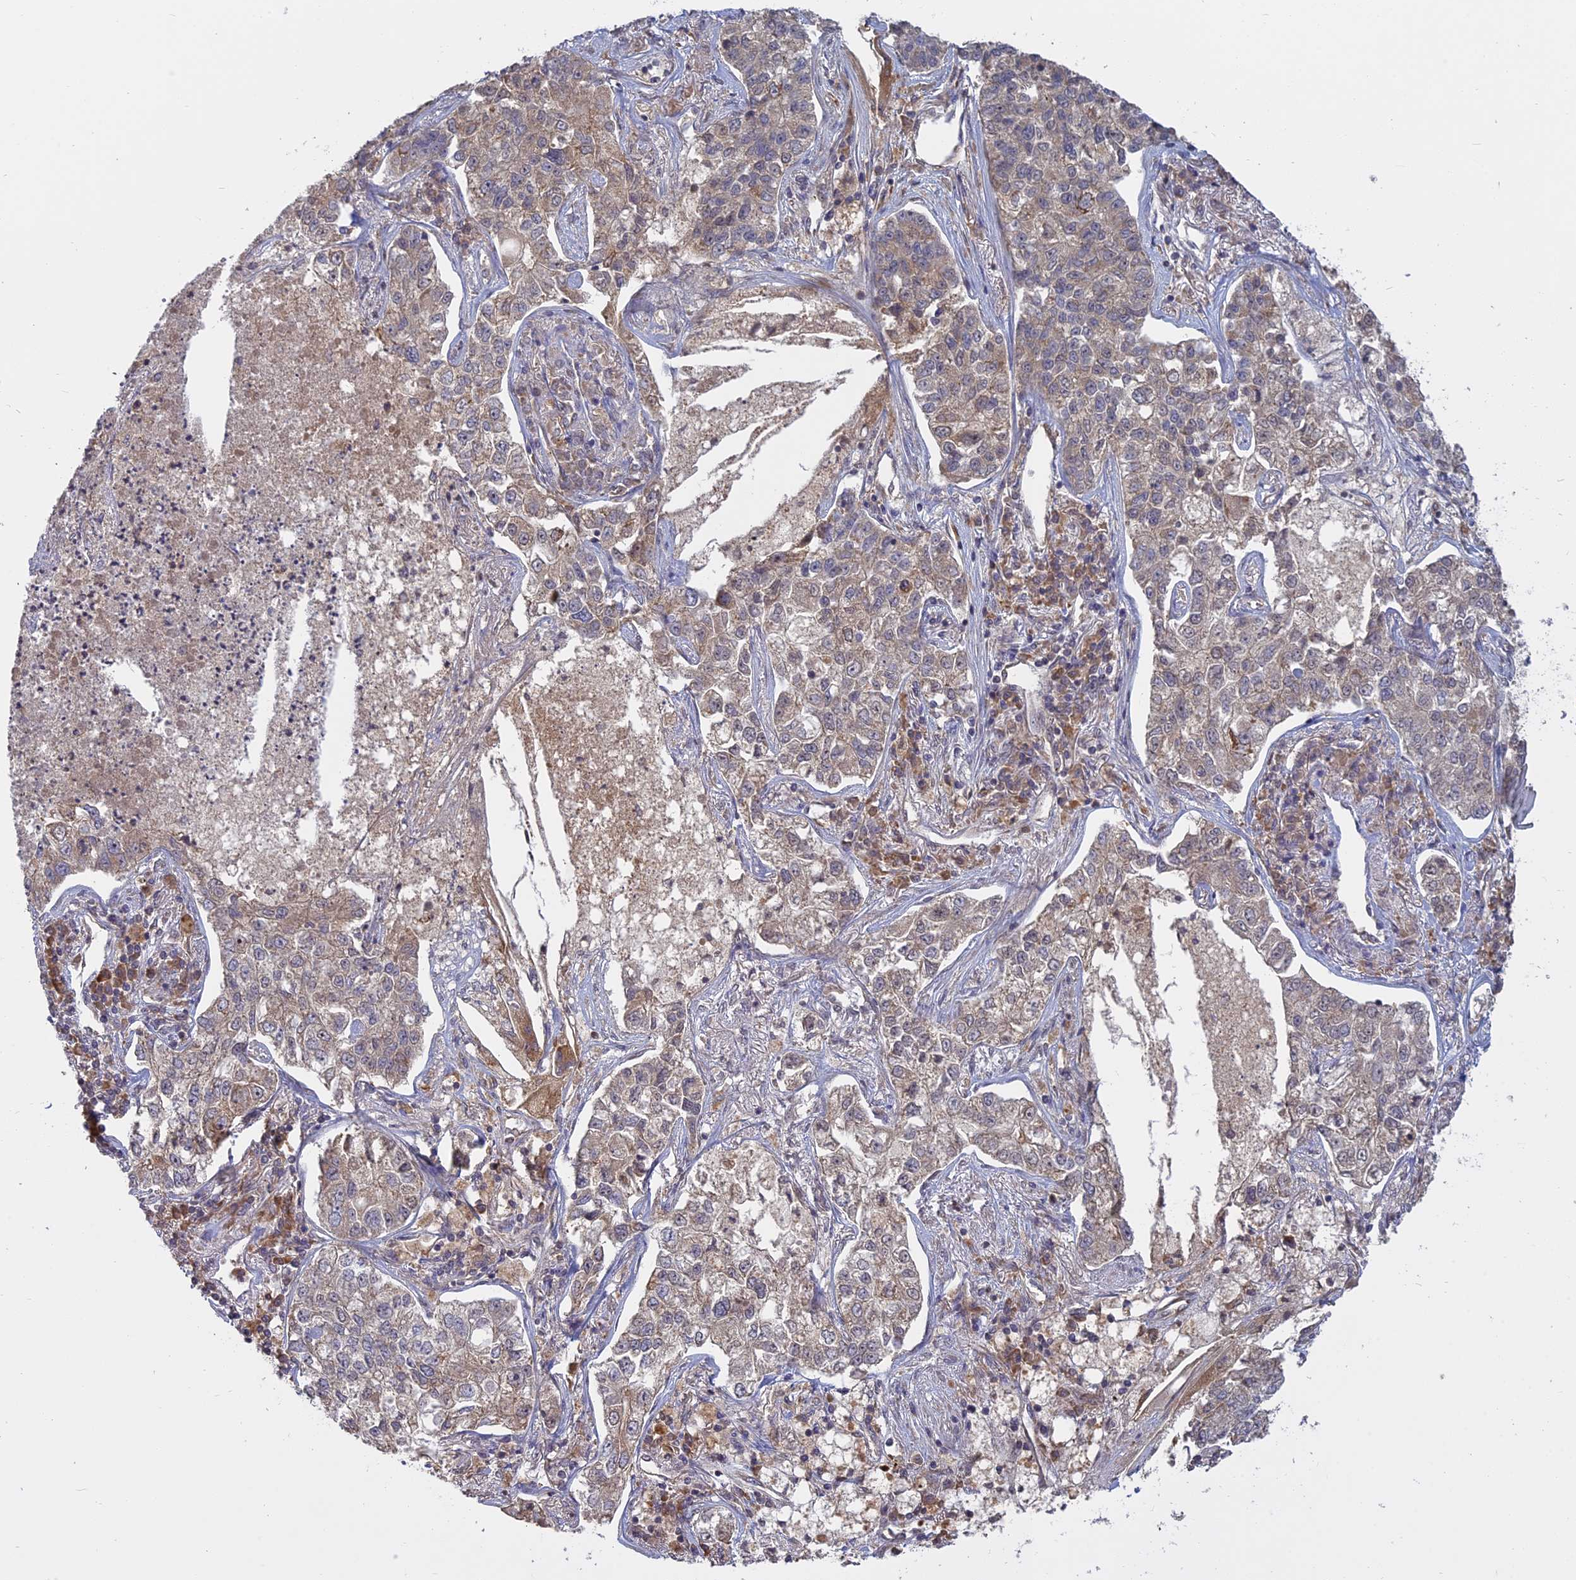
{"staining": {"intensity": "moderate", "quantity": "25%-75%", "location": "cytoplasmic/membranous"}, "tissue": "lung cancer", "cell_type": "Tumor cells", "image_type": "cancer", "snomed": [{"axis": "morphology", "description": "Adenocarcinoma, NOS"}, {"axis": "topography", "description": "Lung"}], "caption": "An image showing moderate cytoplasmic/membranous positivity in about 25%-75% of tumor cells in lung cancer, as visualized by brown immunohistochemical staining.", "gene": "TMEM208", "patient": {"sex": "male", "age": 49}}